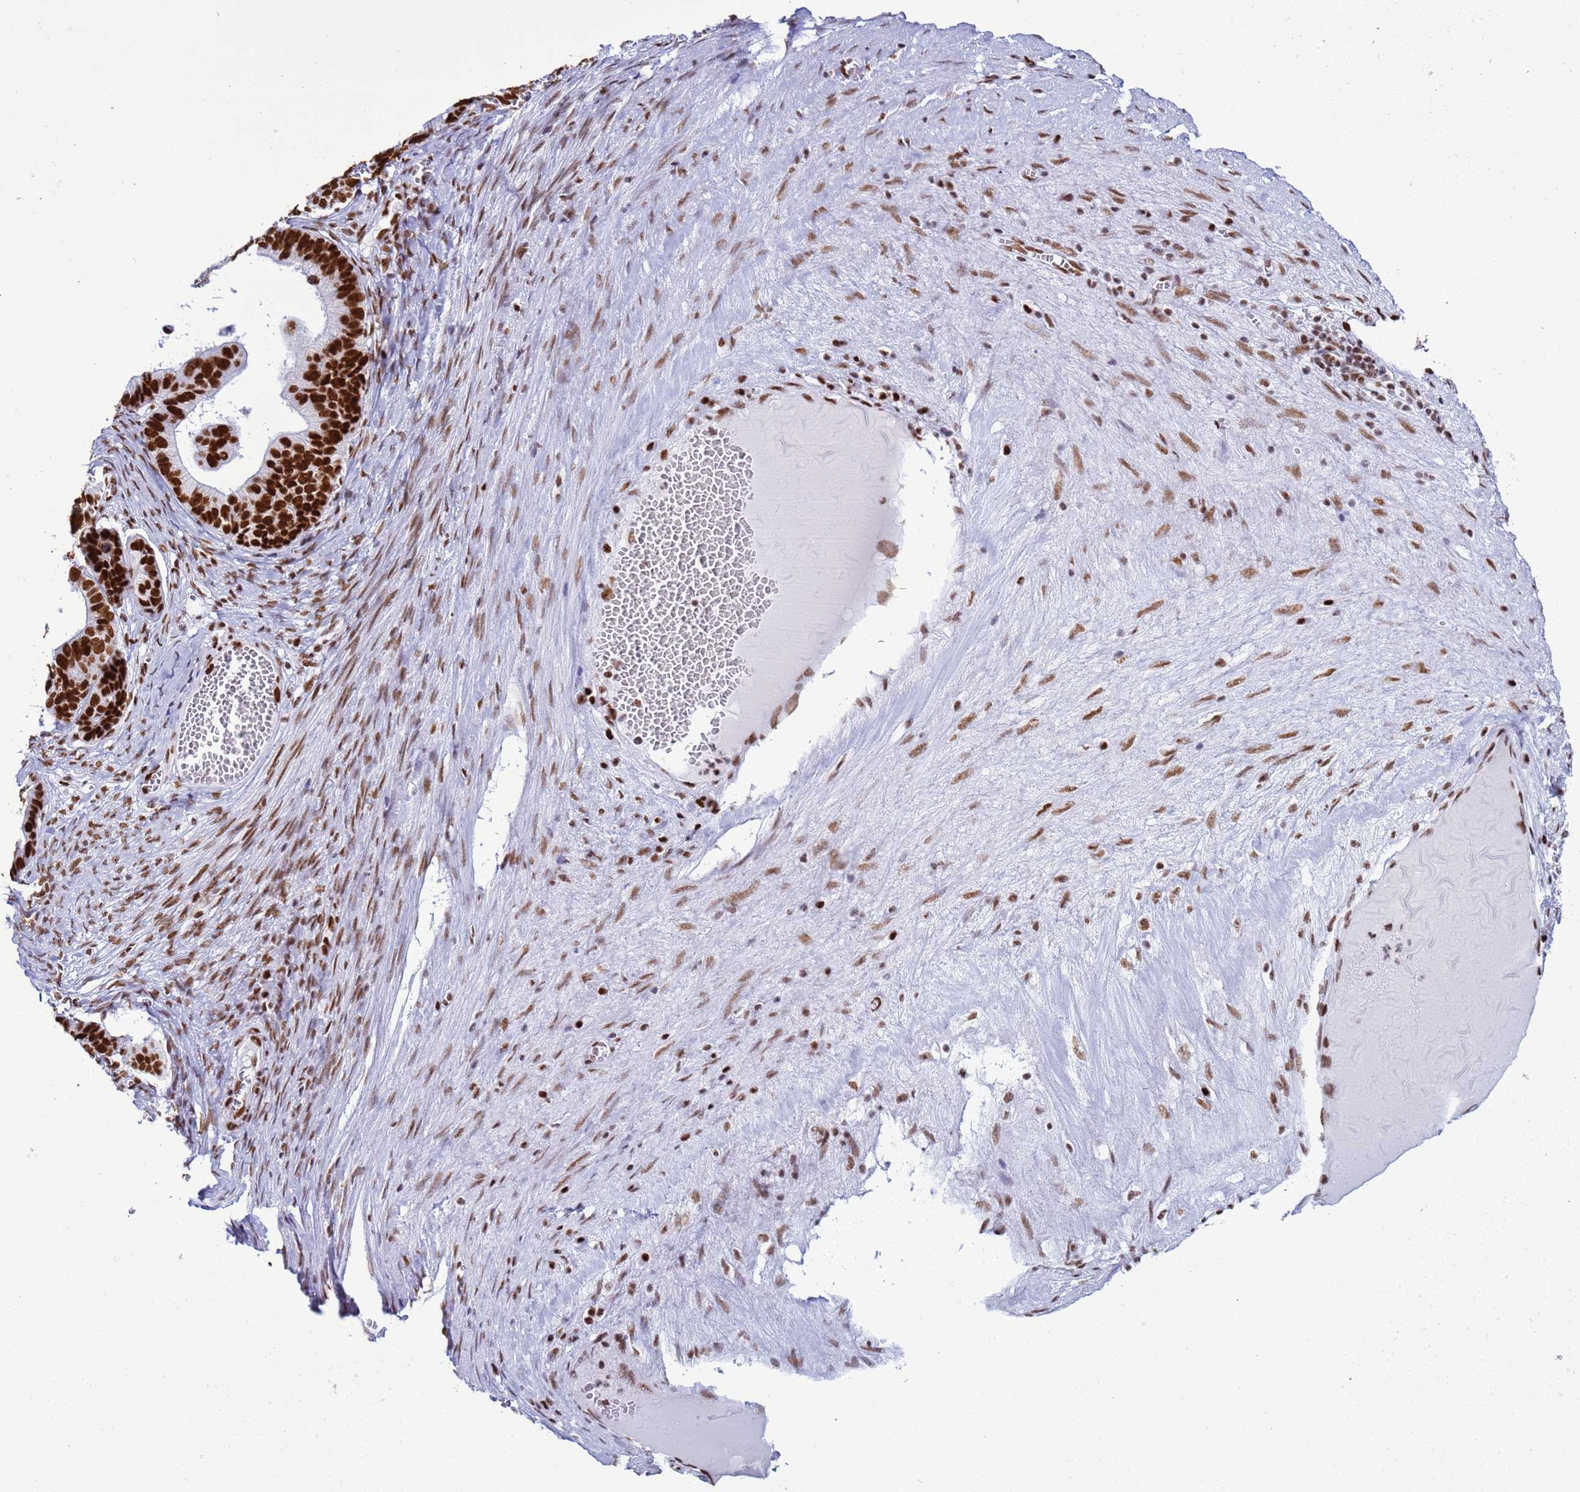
{"staining": {"intensity": "strong", "quantity": ">75%", "location": "nuclear"}, "tissue": "ovarian cancer", "cell_type": "Tumor cells", "image_type": "cancer", "snomed": [{"axis": "morphology", "description": "Cystadenocarcinoma, serous, NOS"}, {"axis": "topography", "description": "Ovary"}], "caption": "Serous cystadenocarcinoma (ovarian) stained with DAB (3,3'-diaminobenzidine) immunohistochemistry (IHC) exhibits high levels of strong nuclear staining in approximately >75% of tumor cells.", "gene": "RALY", "patient": {"sex": "female", "age": 56}}